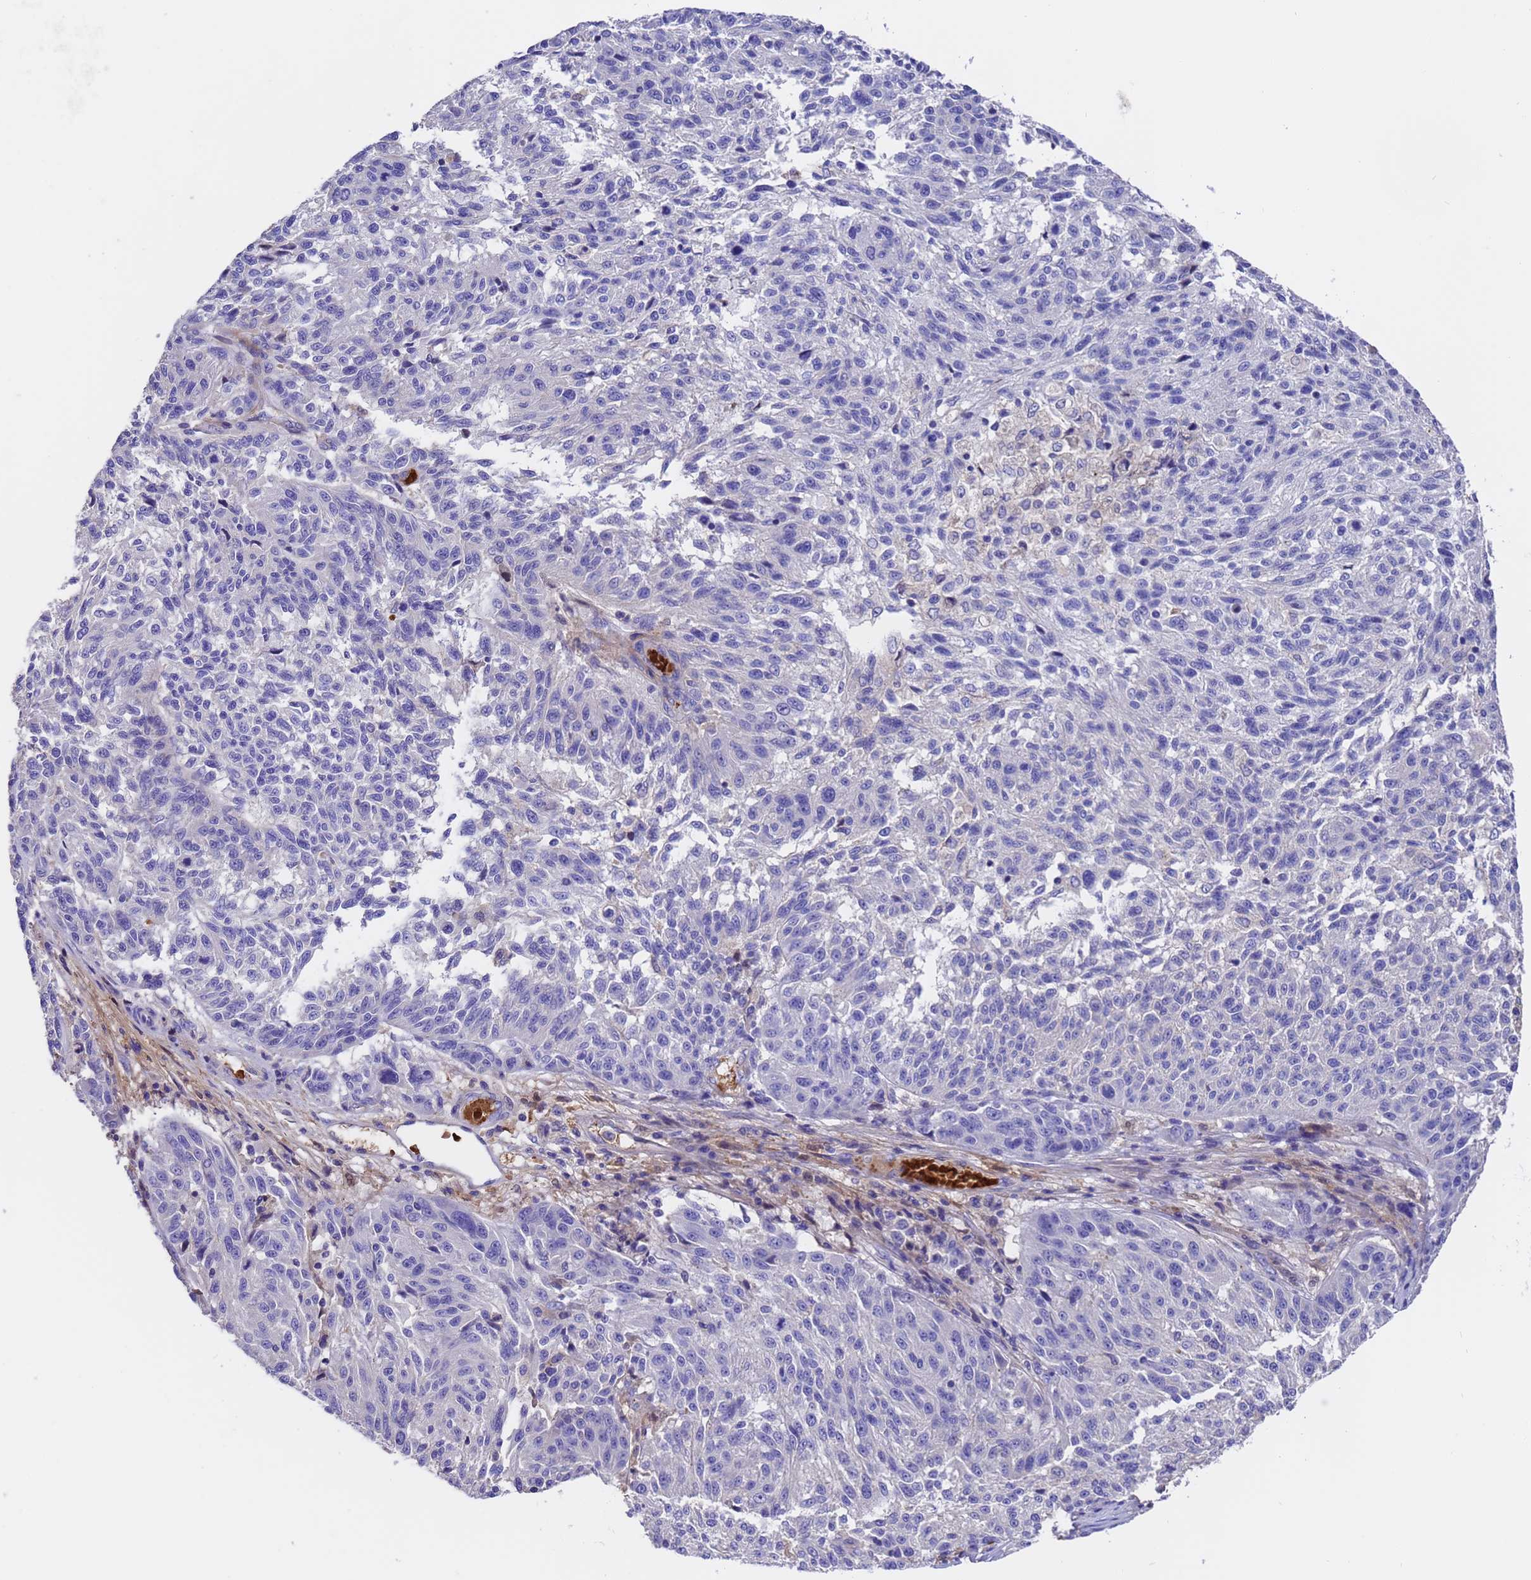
{"staining": {"intensity": "negative", "quantity": "none", "location": "none"}, "tissue": "melanoma", "cell_type": "Tumor cells", "image_type": "cancer", "snomed": [{"axis": "morphology", "description": "Malignant melanoma, NOS"}, {"axis": "topography", "description": "Skin"}], "caption": "High magnification brightfield microscopy of melanoma stained with DAB (3,3'-diaminobenzidine) (brown) and counterstained with hematoxylin (blue): tumor cells show no significant staining. (Brightfield microscopy of DAB immunohistochemistry (IHC) at high magnification).", "gene": "ELP6", "patient": {"sex": "male", "age": 53}}